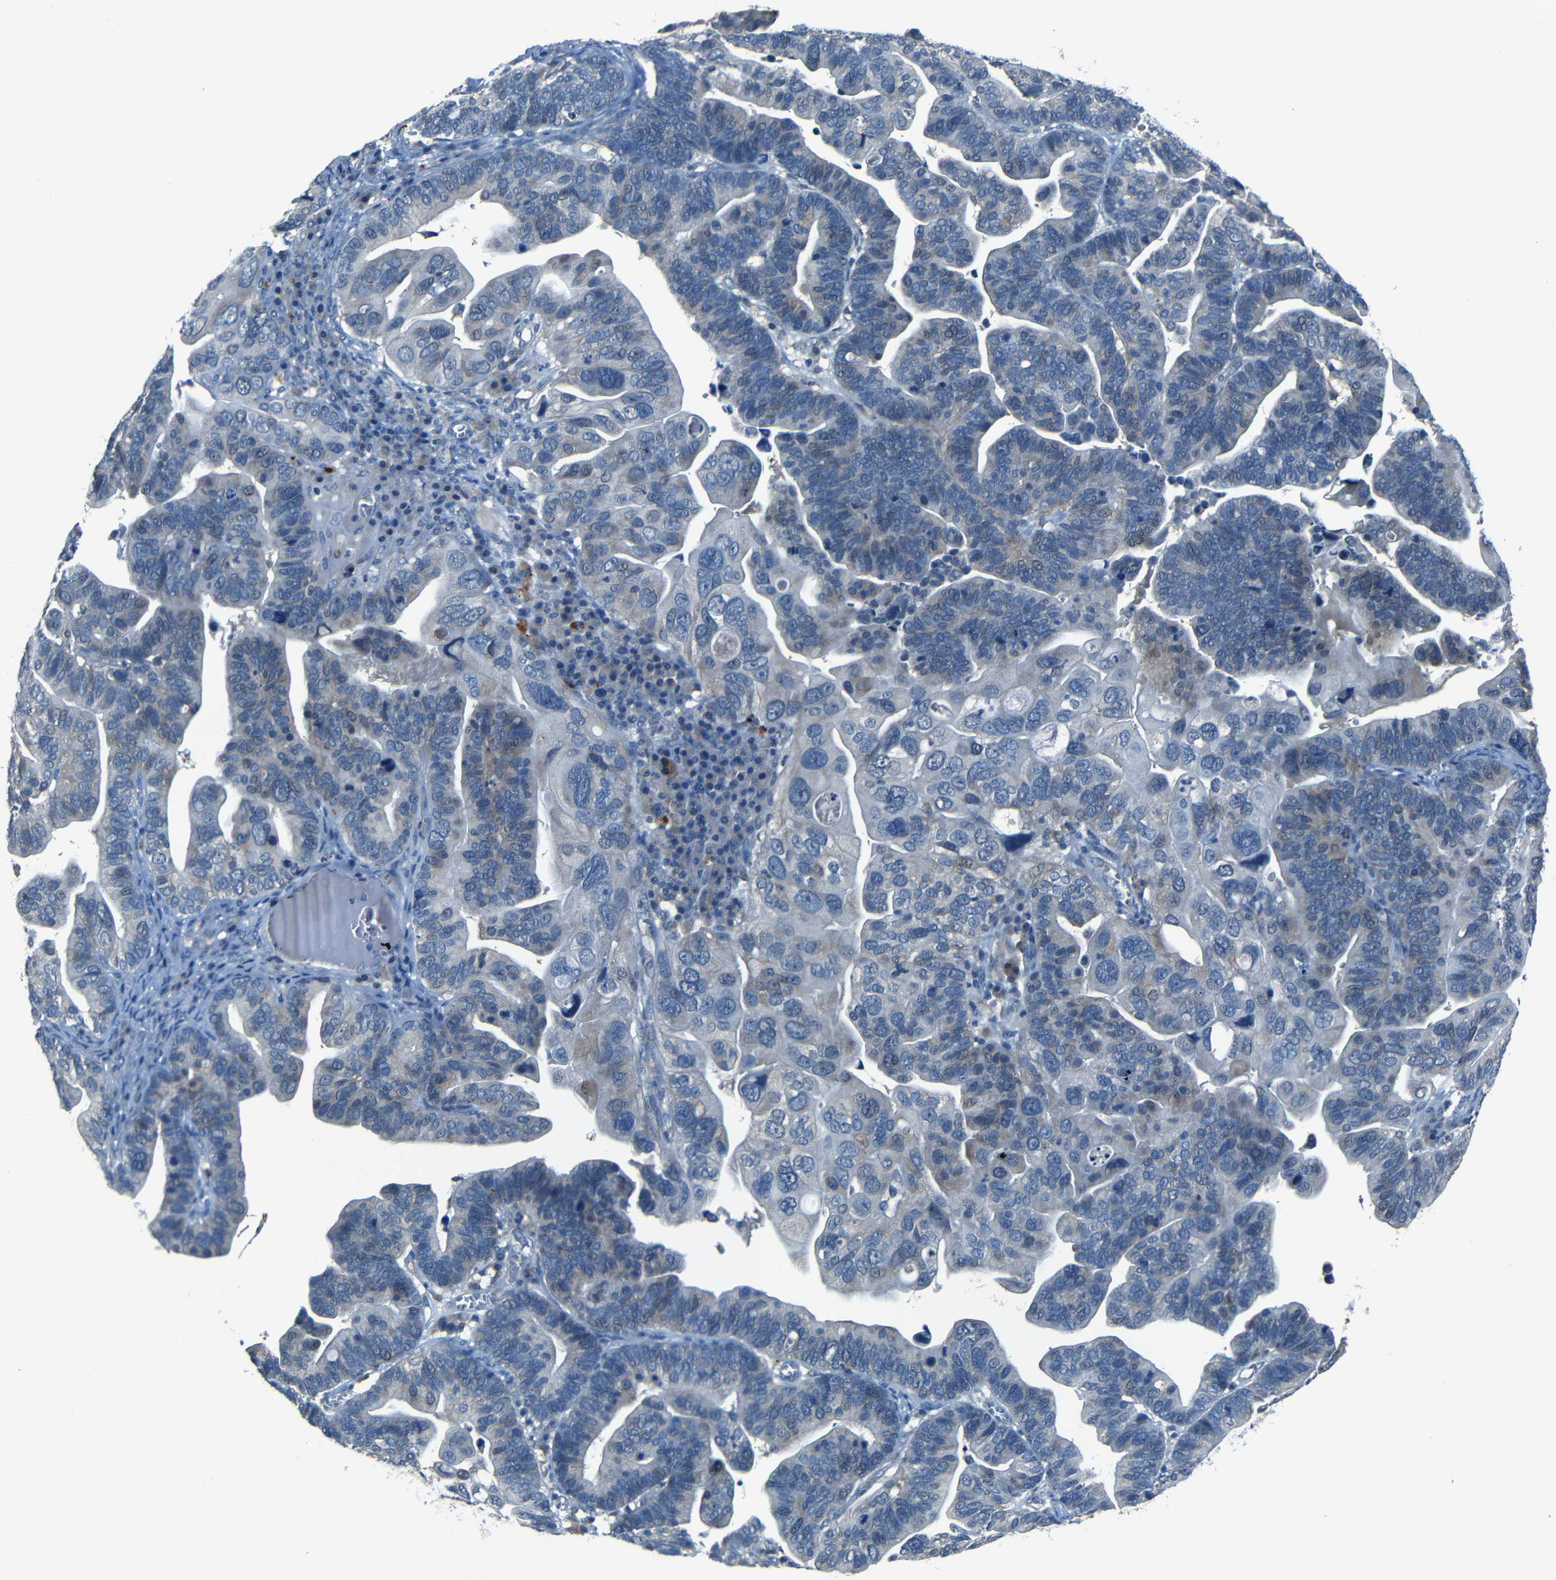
{"staining": {"intensity": "negative", "quantity": "none", "location": "none"}, "tissue": "ovarian cancer", "cell_type": "Tumor cells", "image_type": "cancer", "snomed": [{"axis": "morphology", "description": "Cystadenocarcinoma, serous, NOS"}, {"axis": "topography", "description": "Ovary"}], "caption": "Immunohistochemistry (IHC) image of neoplastic tissue: ovarian serous cystadenocarcinoma stained with DAB (3,3'-diaminobenzidine) demonstrates no significant protein expression in tumor cells.", "gene": "SLA", "patient": {"sex": "female", "age": 56}}